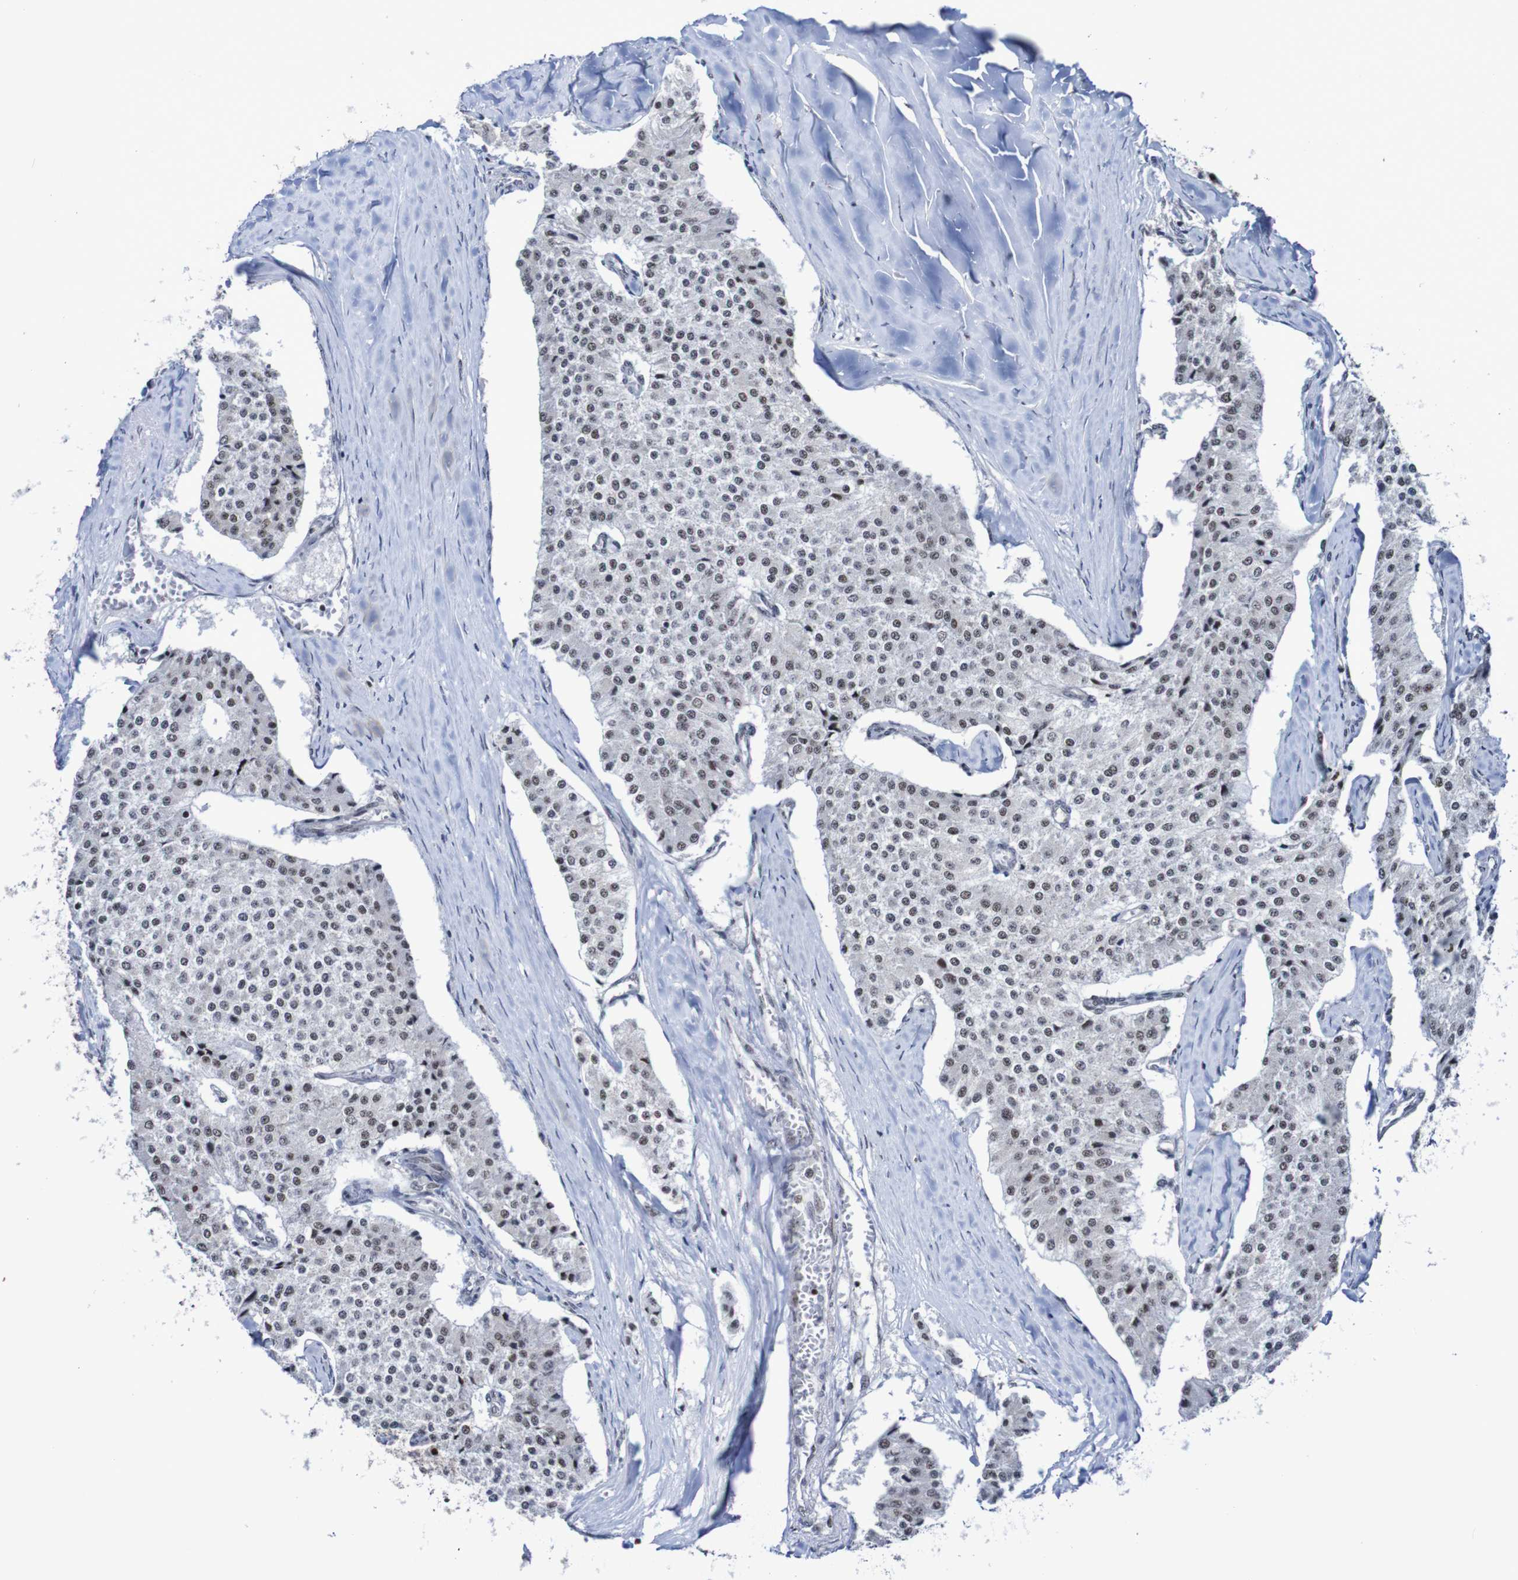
{"staining": {"intensity": "weak", "quantity": "<25%", "location": "nuclear"}, "tissue": "carcinoid", "cell_type": "Tumor cells", "image_type": "cancer", "snomed": [{"axis": "morphology", "description": "Carcinoid, malignant, NOS"}, {"axis": "topography", "description": "Colon"}], "caption": "This is an immunohistochemistry photomicrograph of malignant carcinoid. There is no positivity in tumor cells.", "gene": "CDC5L", "patient": {"sex": "female", "age": 52}}